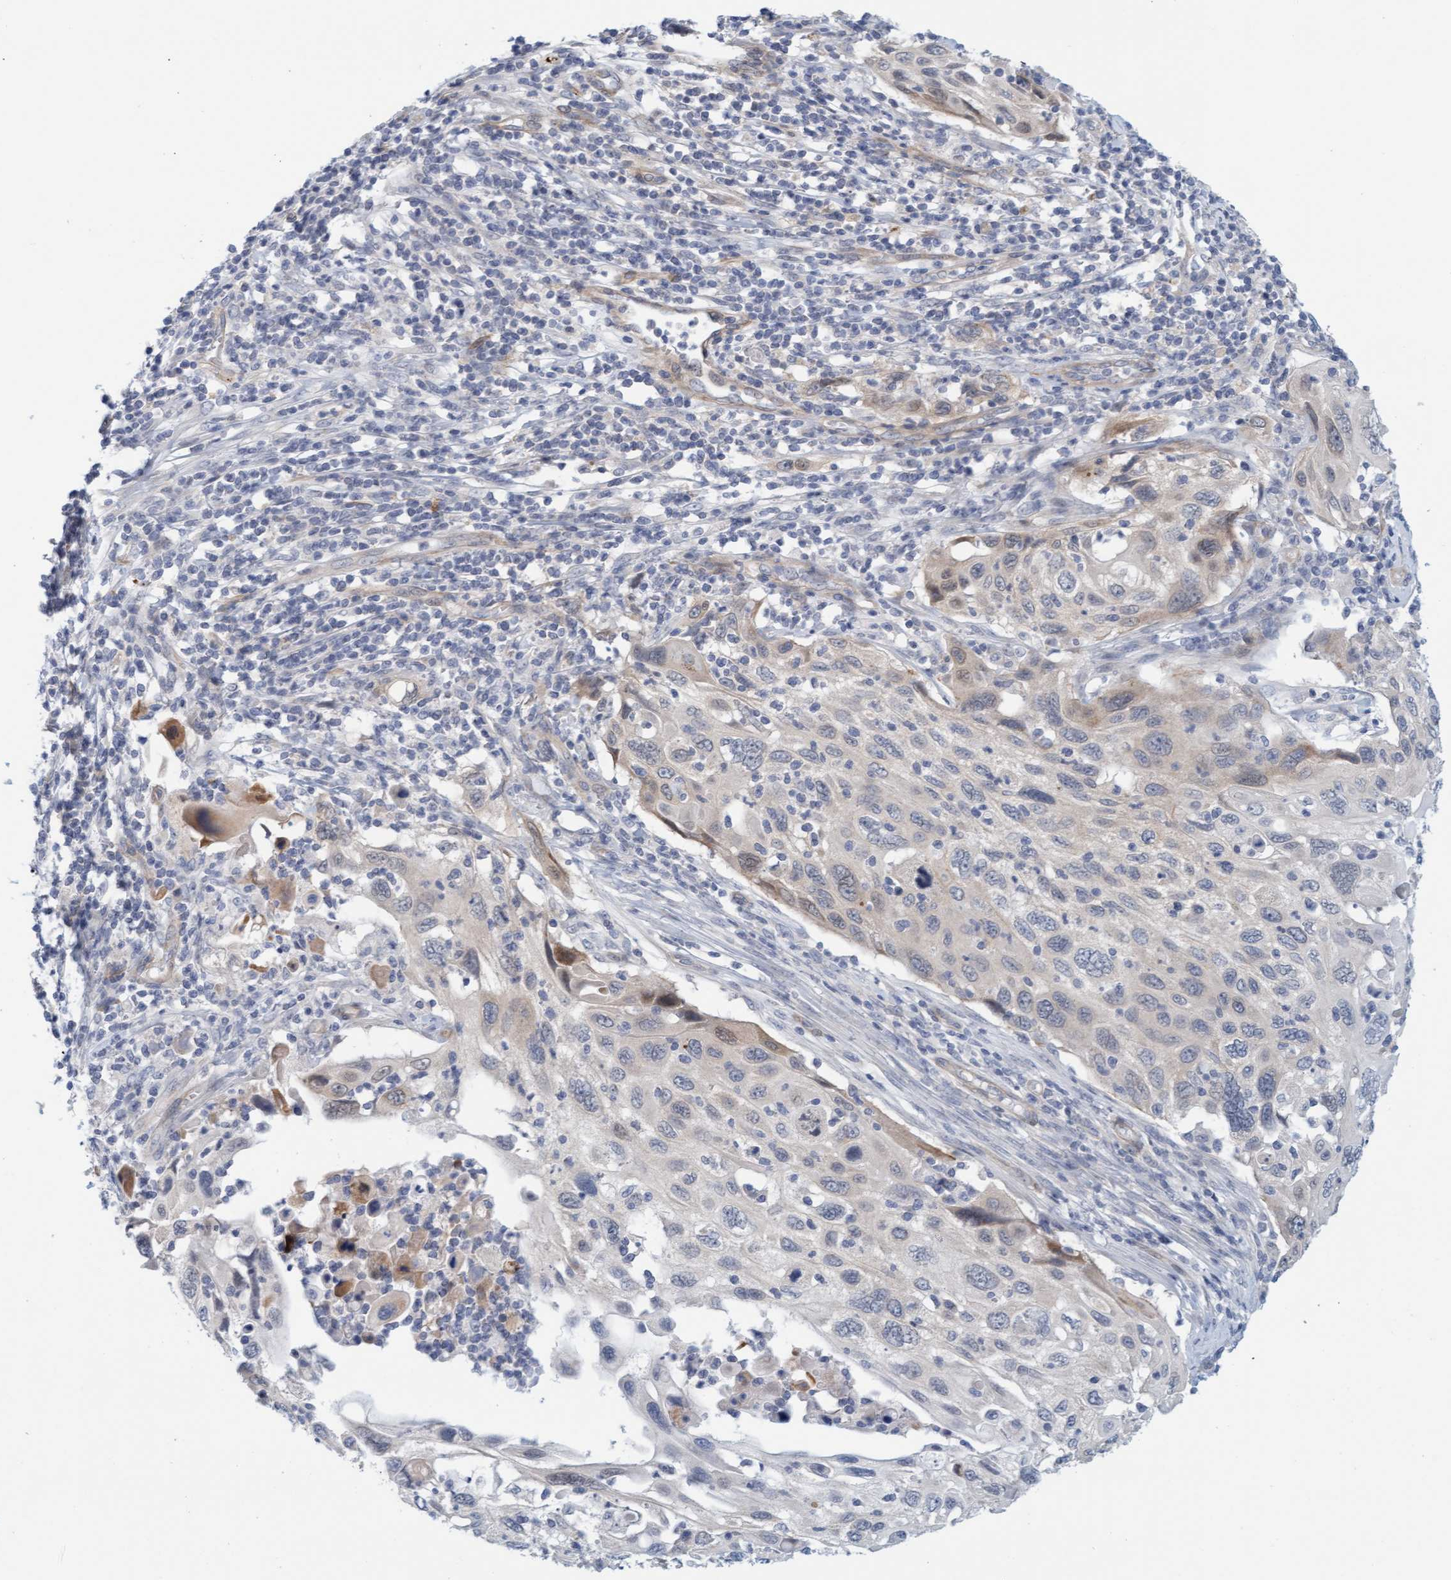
{"staining": {"intensity": "weak", "quantity": "<25%", "location": "cytoplasmic/membranous,nuclear"}, "tissue": "cervical cancer", "cell_type": "Tumor cells", "image_type": "cancer", "snomed": [{"axis": "morphology", "description": "Squamous cell carcinoma, NOS"}, {"axis": "topography", "description": "Cervix"}], "caption": "Immunohistochemistry image of human cervical cancer stained for a protein (brown), which reveals no expression in tumor cells.", "gene": "TSTD2", "patient": {"sex": "female", "age": 70}}